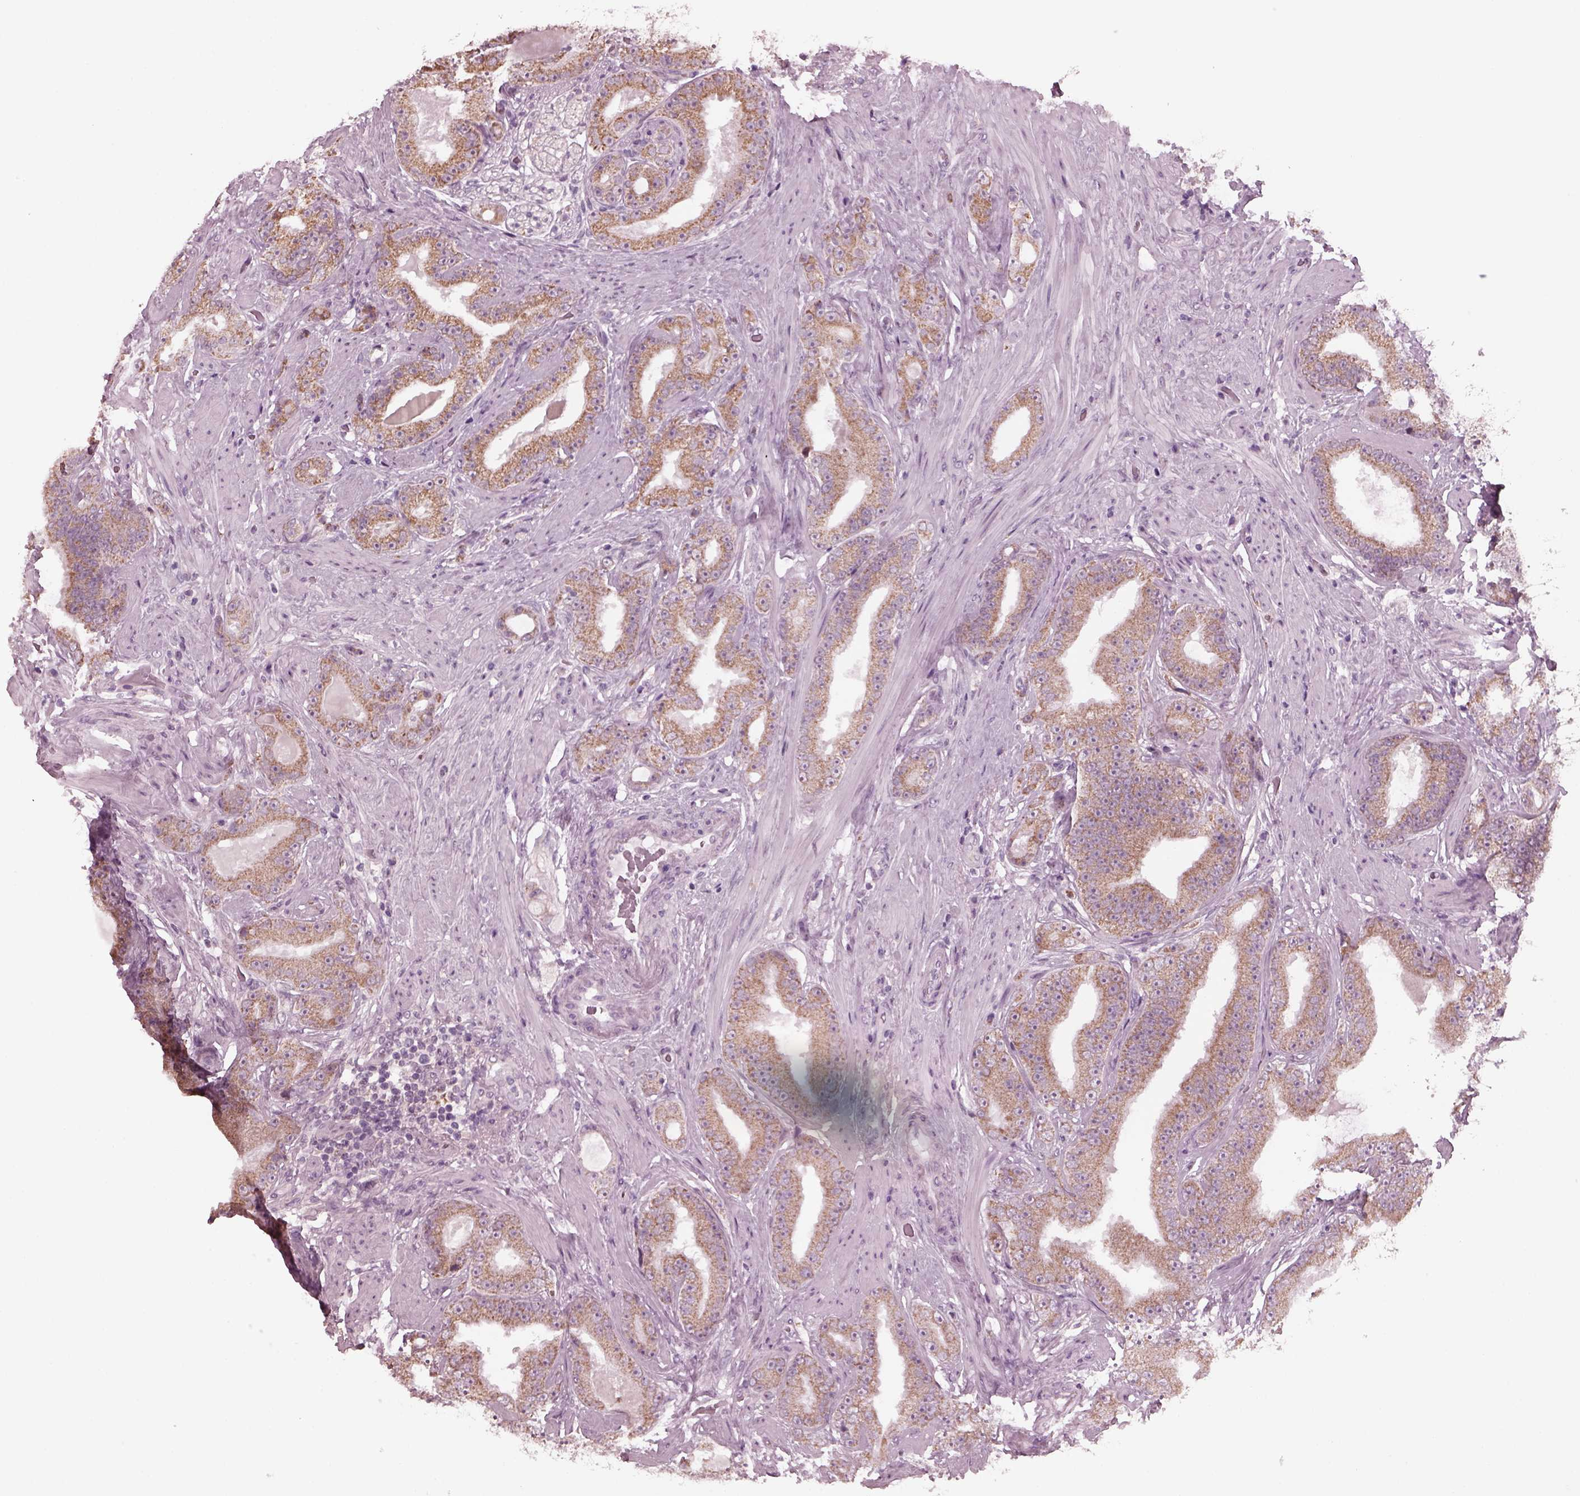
{"staining": {"intensity": "moderate", "quantity": "25%-75%", "location": "cytoplasmic/membranous"}, "tissue": "prostate cancer", "cell_type": "Tumor cells", "image_type": "cancer", "snomed": [{"axis": "morphology", "description": "Adenocarcinoma, Low grade"}, {"axis": "topography", "description": "Prostate"}], "caption": "Tumor cells show moderate cytoplasmic/membranous expression in approximately 25%-75% of cells in low-grade adenocarcinoma (prostate).", "gene": "CELSR3", "patient": {"sex": "male", "age": 60}}